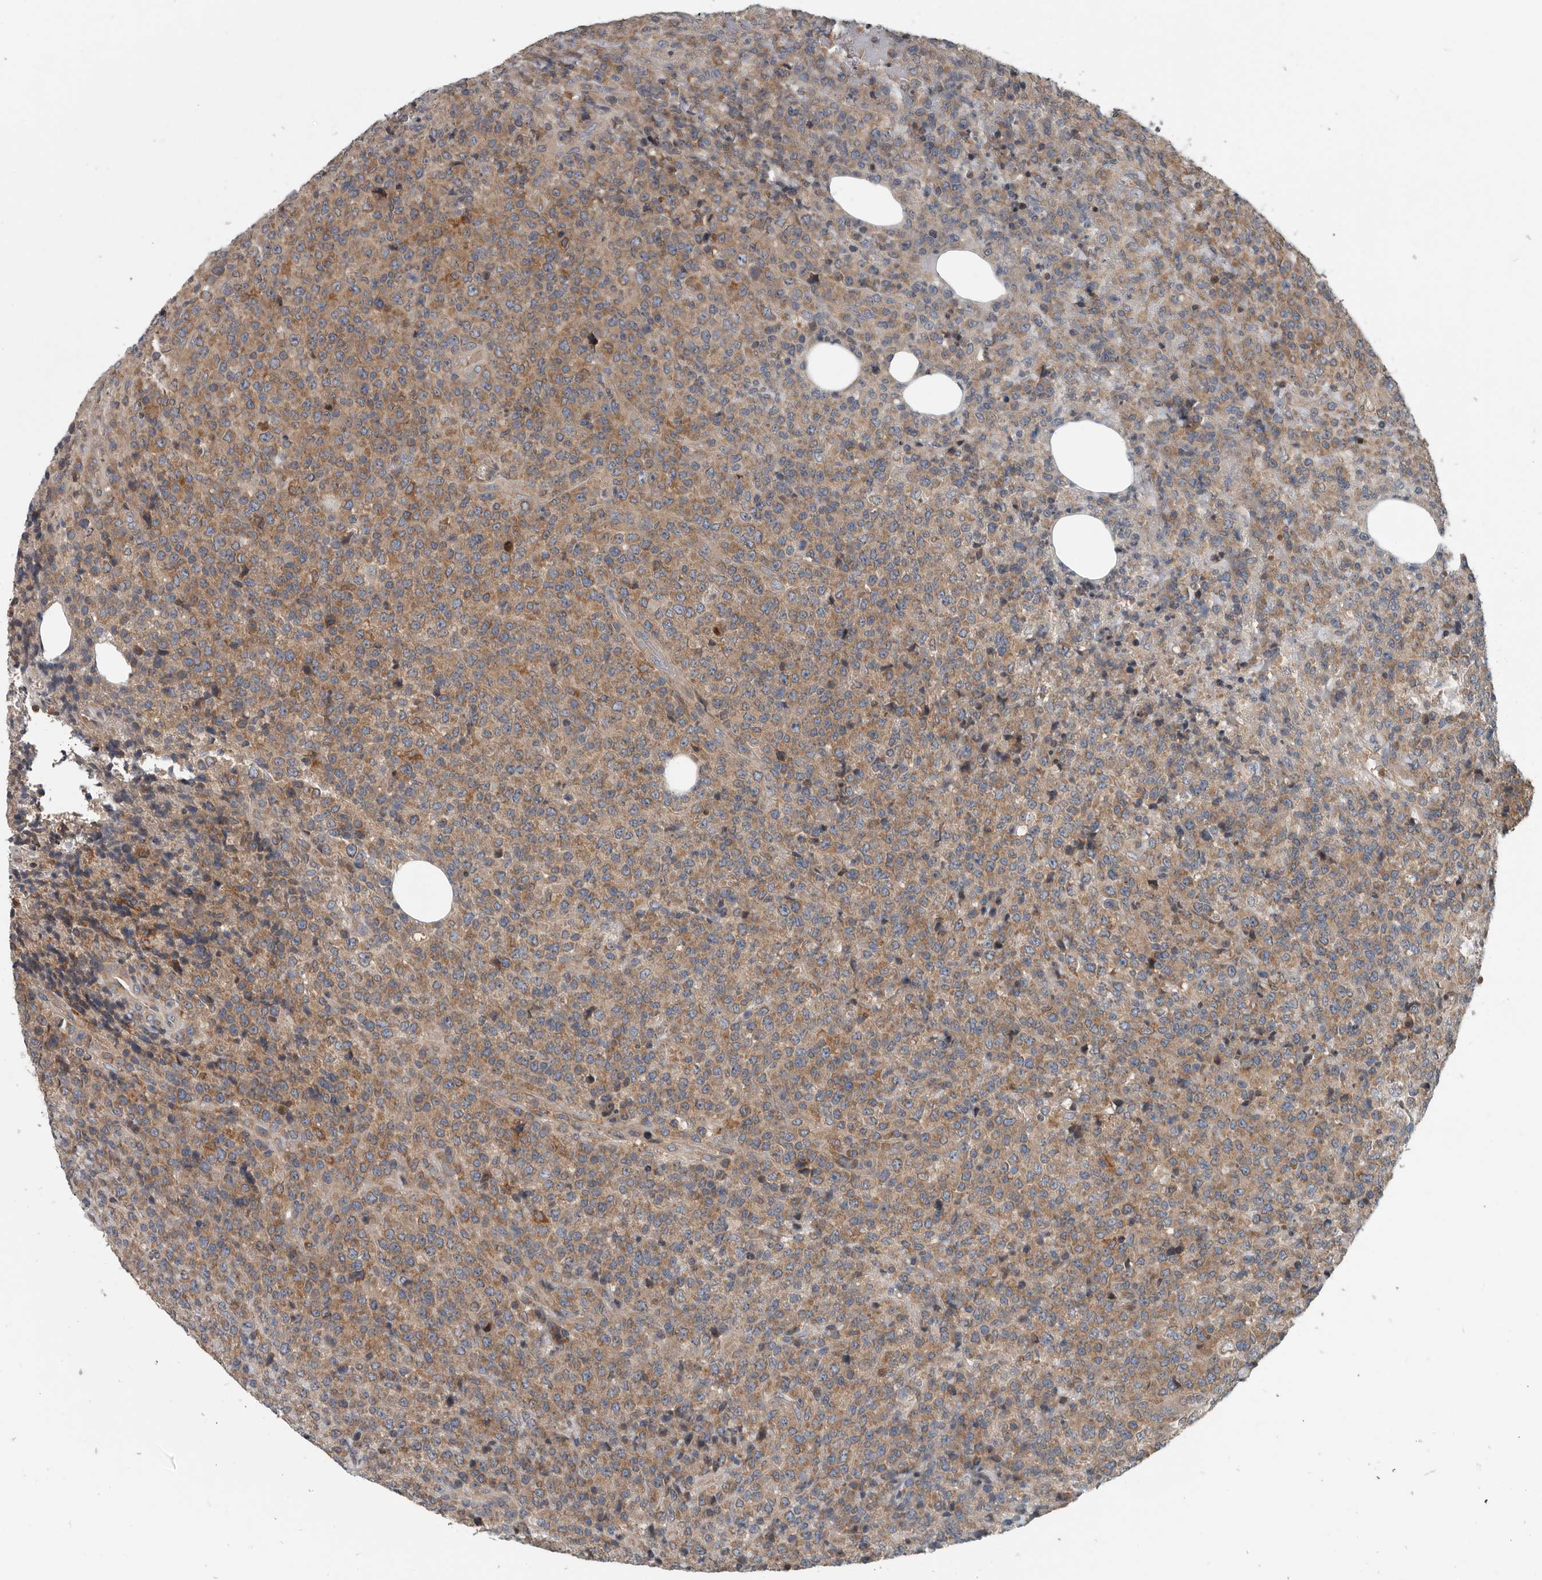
{"staining": {"intensity": "moderate", "quantity": ">75%", "location": "cytoplasmic/membranous"}, "tissue": "lymphoma", "cell_type": "Tumor cells", "image_type": "cancer", "snomed": [{"axis": "morphology", "description": "Malignant lymphoma, non-Hodgkin's type, High grade"}, {"axis": "topography", "description": "Lymph node"}], "caption": "This micrograph reveals immunohistochemistry (IHC) staining of human lymphoma, with medium moderate cytoplasmic/membranous staining in about >75% of tumor cells.", "gene": "TMEM199", "patient": {"sex": "male", "age": 13}}